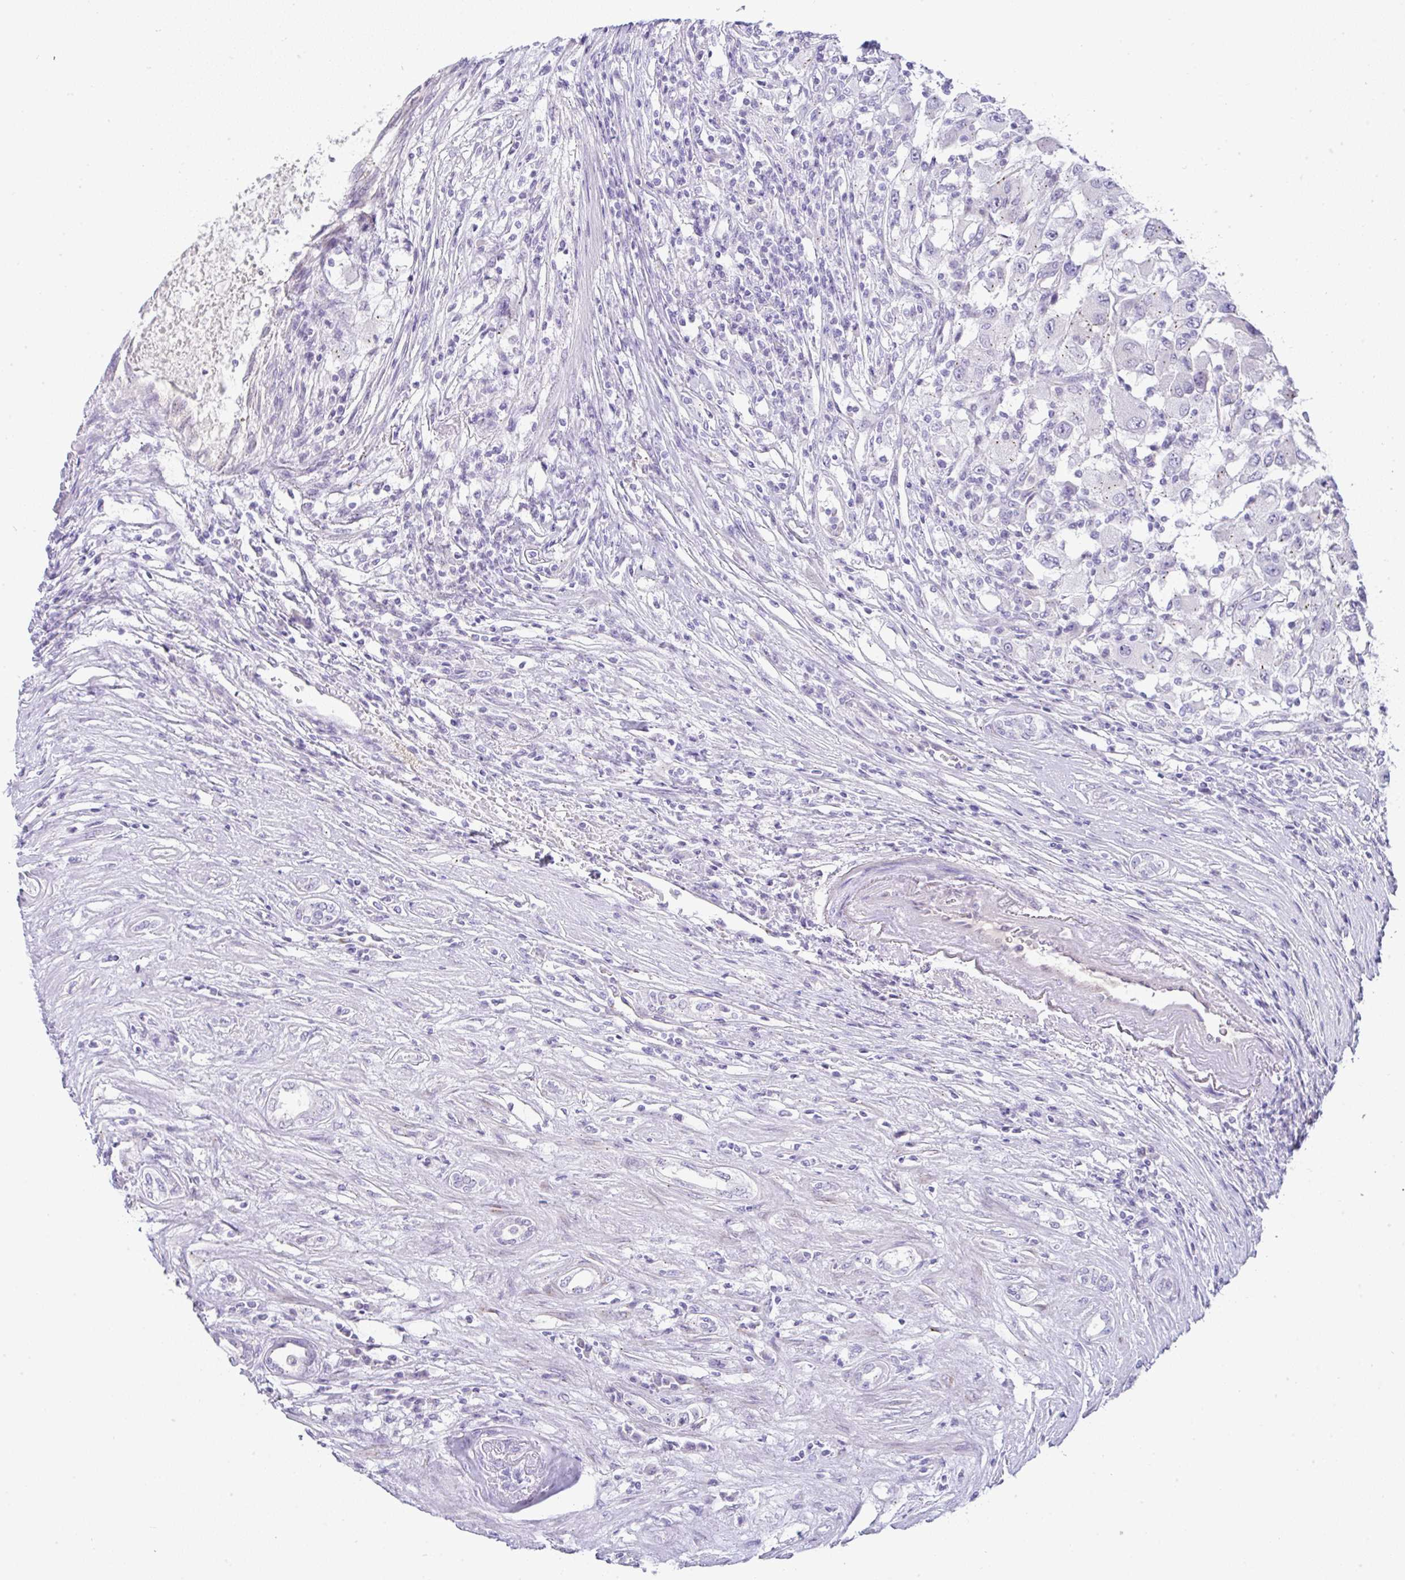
{"staining": {"intensity": "negative", "quantity": "none", "location": "none"}, "tissue": "renal cancer", "cell_type": "Tumor cells", "image_type": "cancer", "snomed": [{"axis": "morphology", "description": "Adenocarcinoma, NOS"}, {"axis": "topography", "description": "Kidney"}], "caption": "Immunohistochemistry (IHC) of renal adenocarcinoma displays no staining in tumor cells. Nuclei are stained in blue.", "gene": "FAM177A1", "patient": {"sex": "female", "age": 67}}